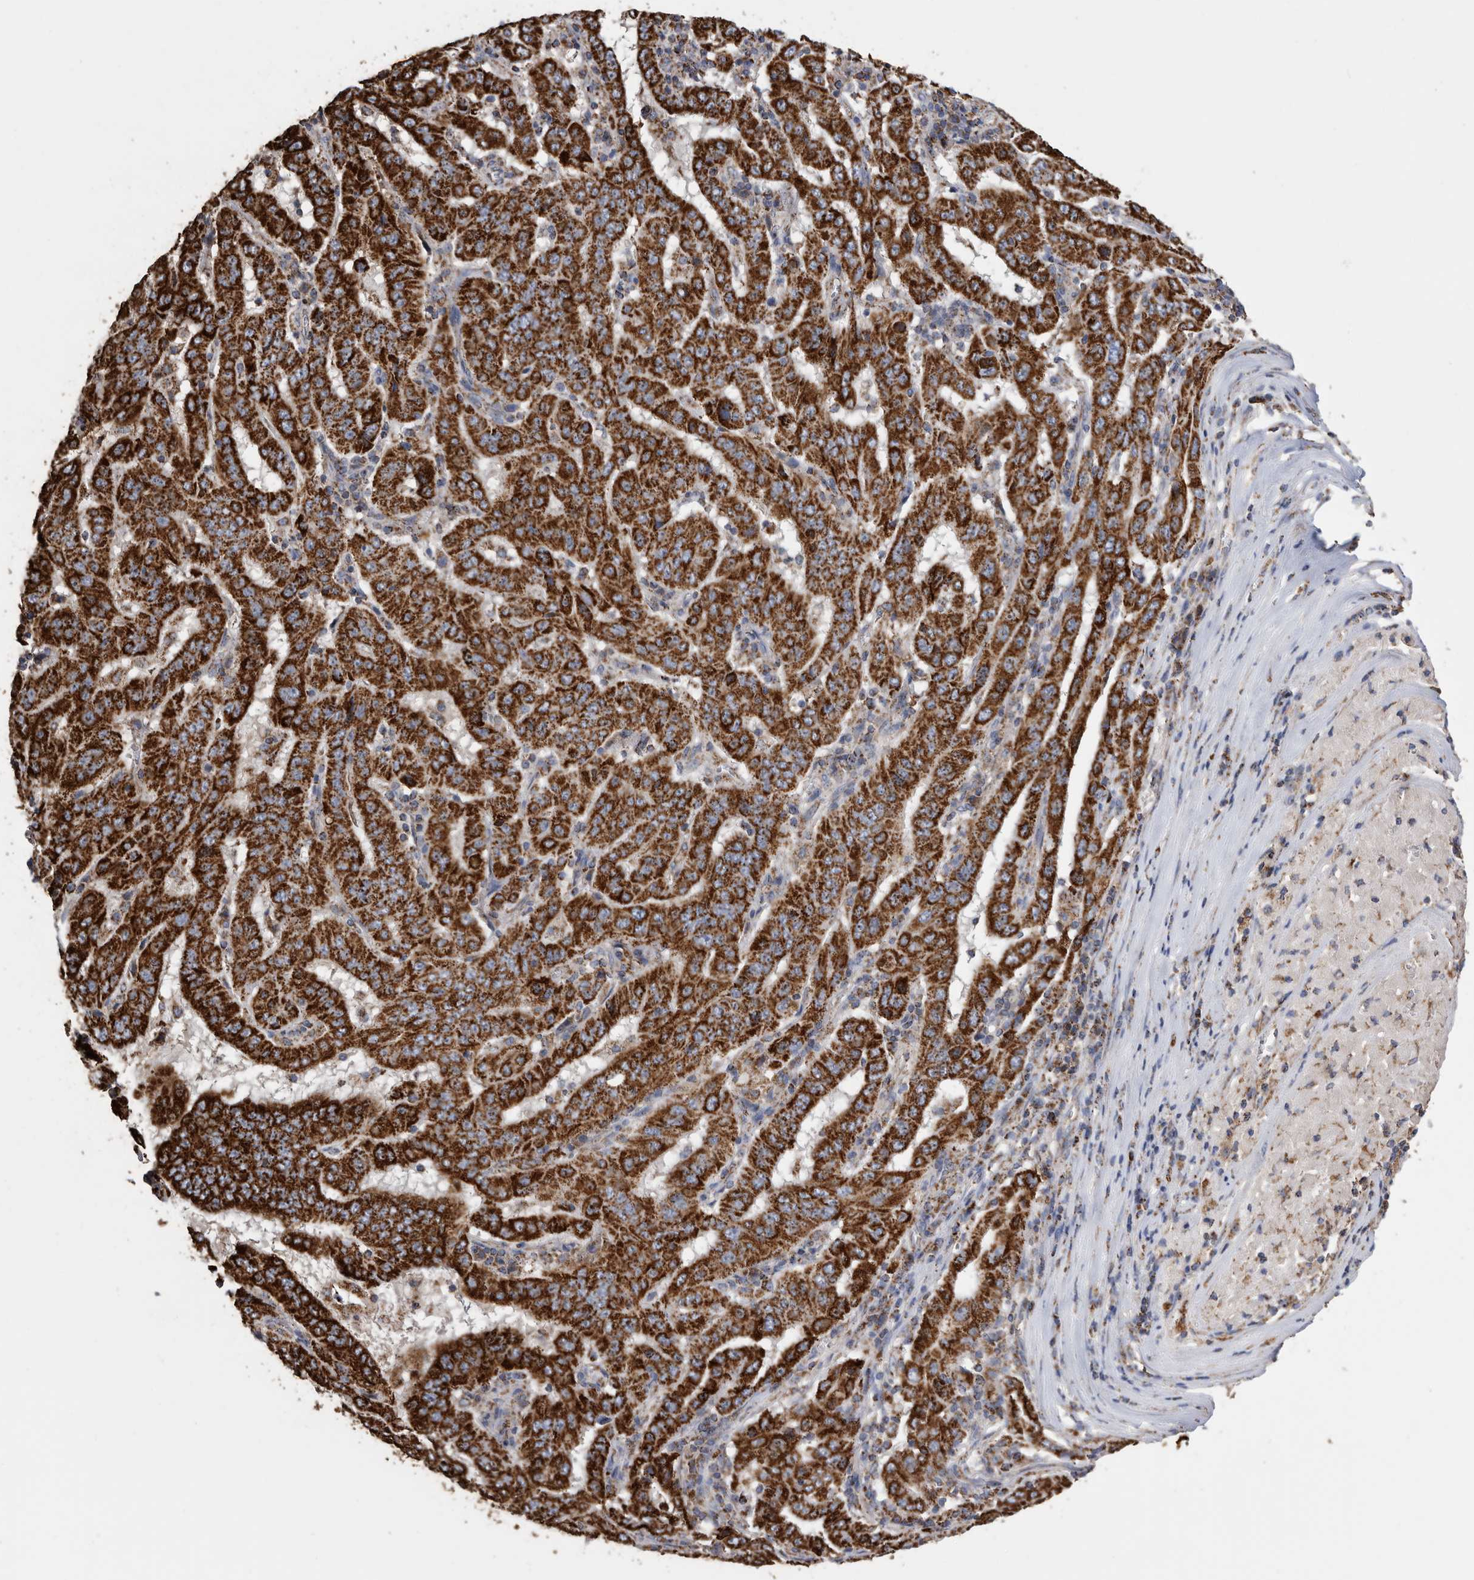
{"staining": {"intensity": "strong", "quantity": ">75%", "location": "cytoplasmic/membranous"}, "tissue": "pancreatic cancer", "cell_type": "Tumor cells", "image_type": "cancer", "snomed": [{"axis": "morphology", "description": "Adenocarcinoma, NOS"}, {"axis": "topography", "description": "Pancreas"}], "caption": "Immunohistochemistry image of neoplastic tissue: human pancreatic adenocarcinoma stained using immunohistochemistry demonstrates high levels of strong protein expression localized specifically in the cytoplasmic/membranous of tumor cells, appearing as a cytoplasmic/membranous brown color.", "gene": "WFDC1", "patient": {"sex": "male", "age": 63}}